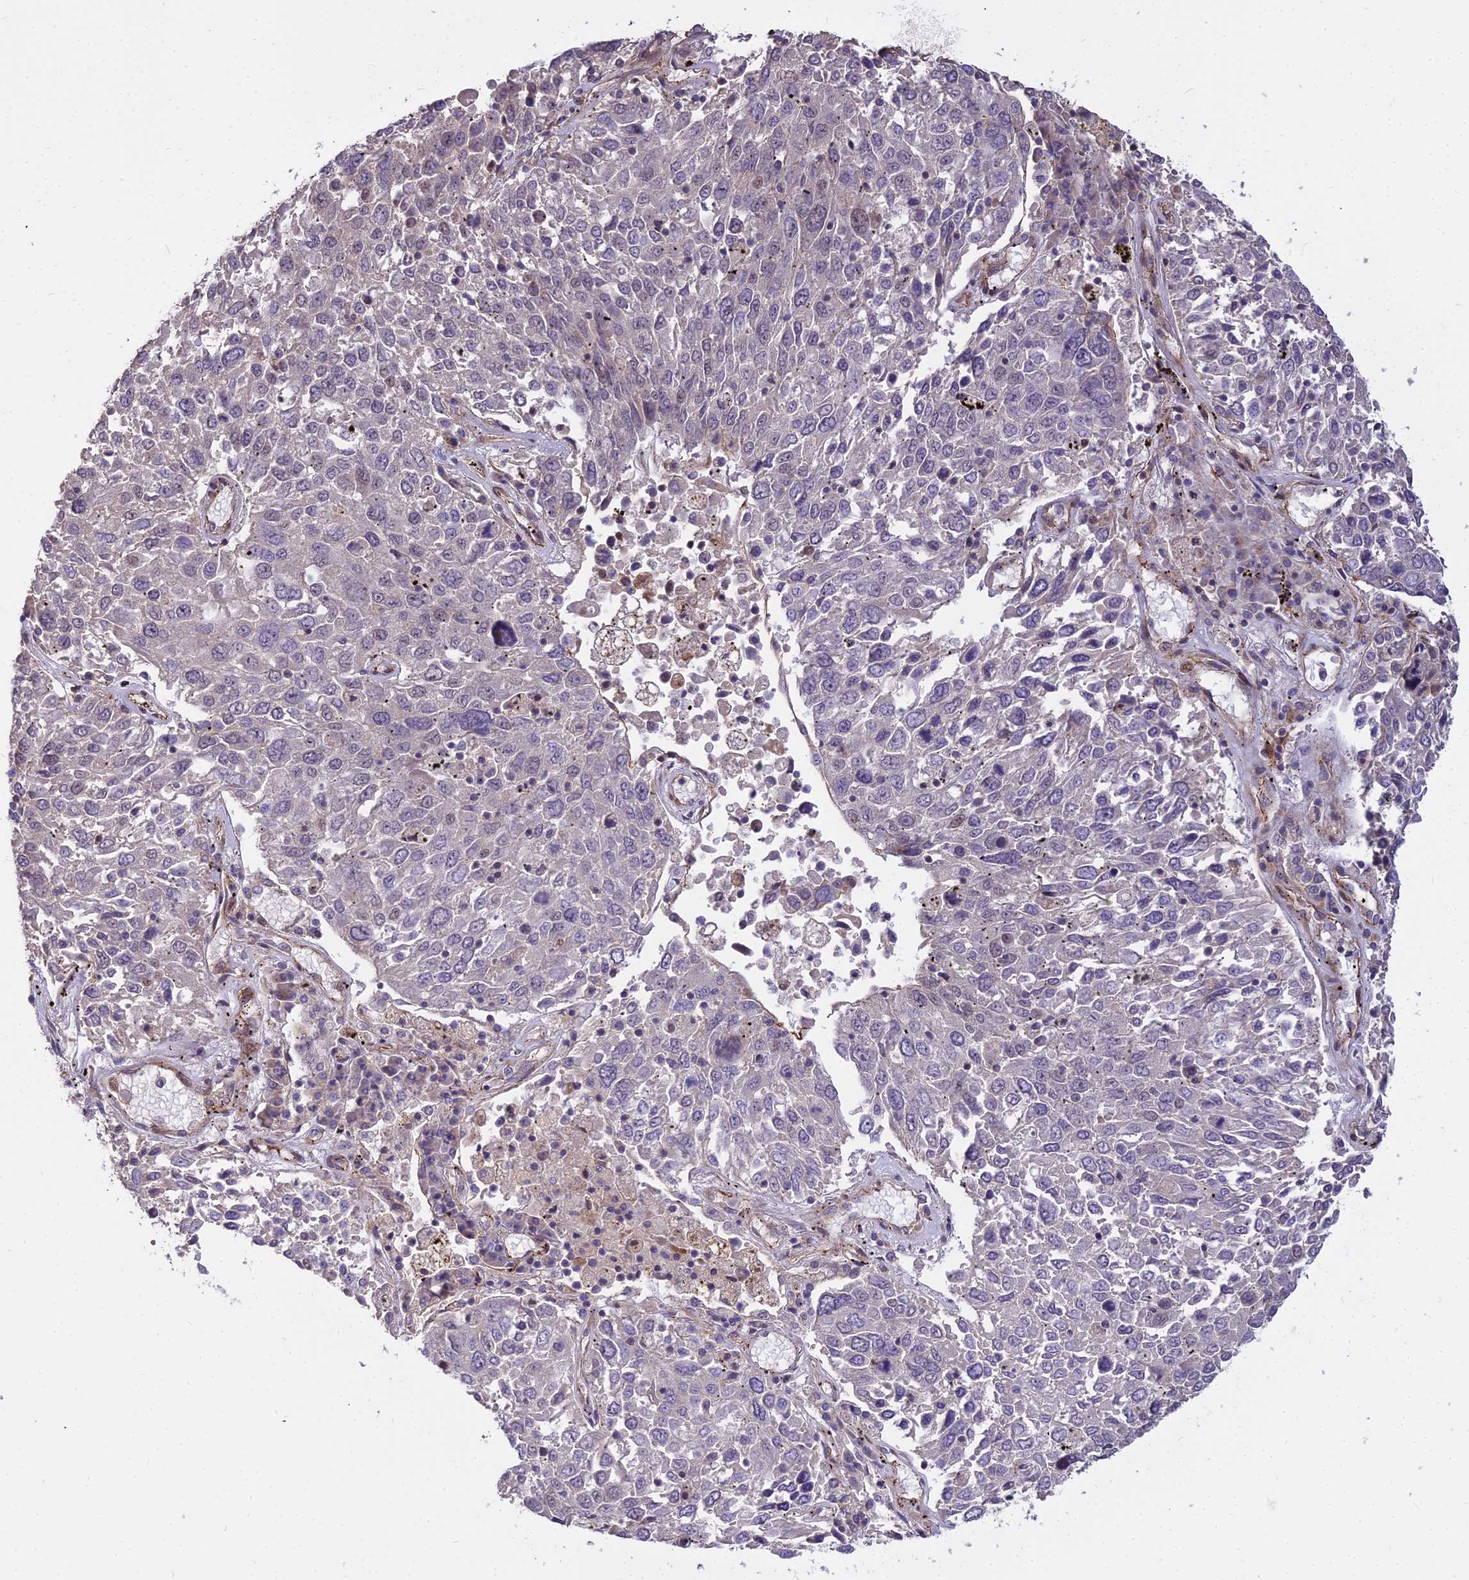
{"staining": {"intensity": "negative", "quantity": "none", "location": "none"}, "tissue": "lung cancer", "cell_type": "Tumor cells", "image_type": "cancer", "snomed": [{"axis": "morphology", "description": "Squamous cell carcinoma, NOS"}, {"axis": "topography", "description": "Lung"}], "caption": "This is a histopathology image of immunohistochemistry (IHC) staining of lung cancer, which shows no staining in tumor cells.", "gene": "GLYATL3", "patient": {"sex": "male", "age": 65}}